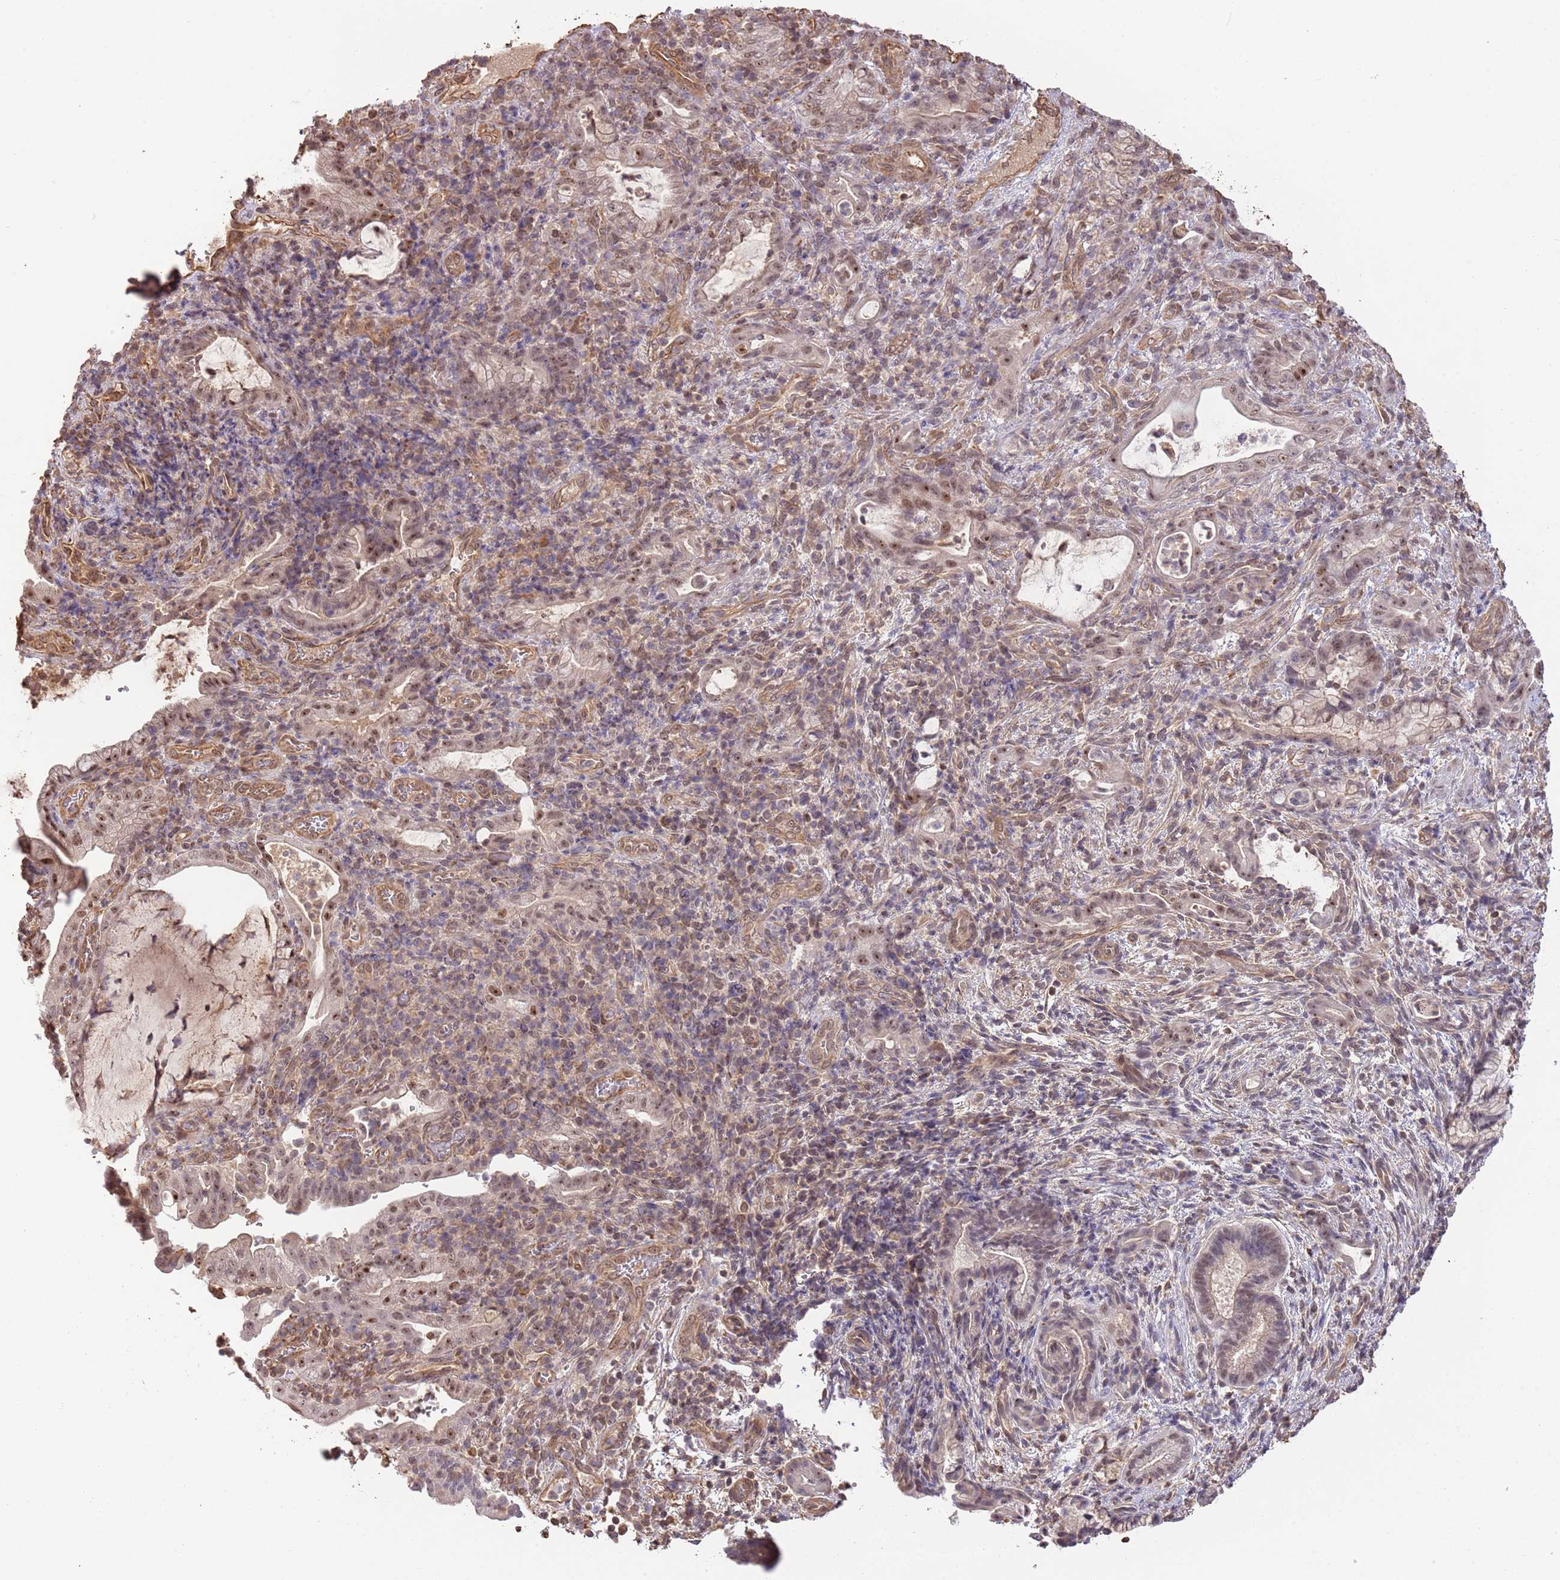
{"staining": {"intensity": "moderate", "quantity": "25%-75%", "location": "nuclear"}, "tissue": "pancreatic cancer", "cell_type": "Tumor cells", "image_type": "cancer", "snomed": [{"axis": "morphology", "description": "Normal tissue, NOS"}, {"axis": "morphology", "description": "Adenocarcinoma, NOS"}, {"axis": "topography", "description": "Pancreas"}], "caption": "DAB (3,3'-diaminobenzidine) immunohistochemical staining of human adenocarcinoma (pancreatic) displays moderate nuclear protein expression in approximately 25%-75% of tumor cells.", "gene": "SURF2", "patient": {"sex": "female", "age": 55}}